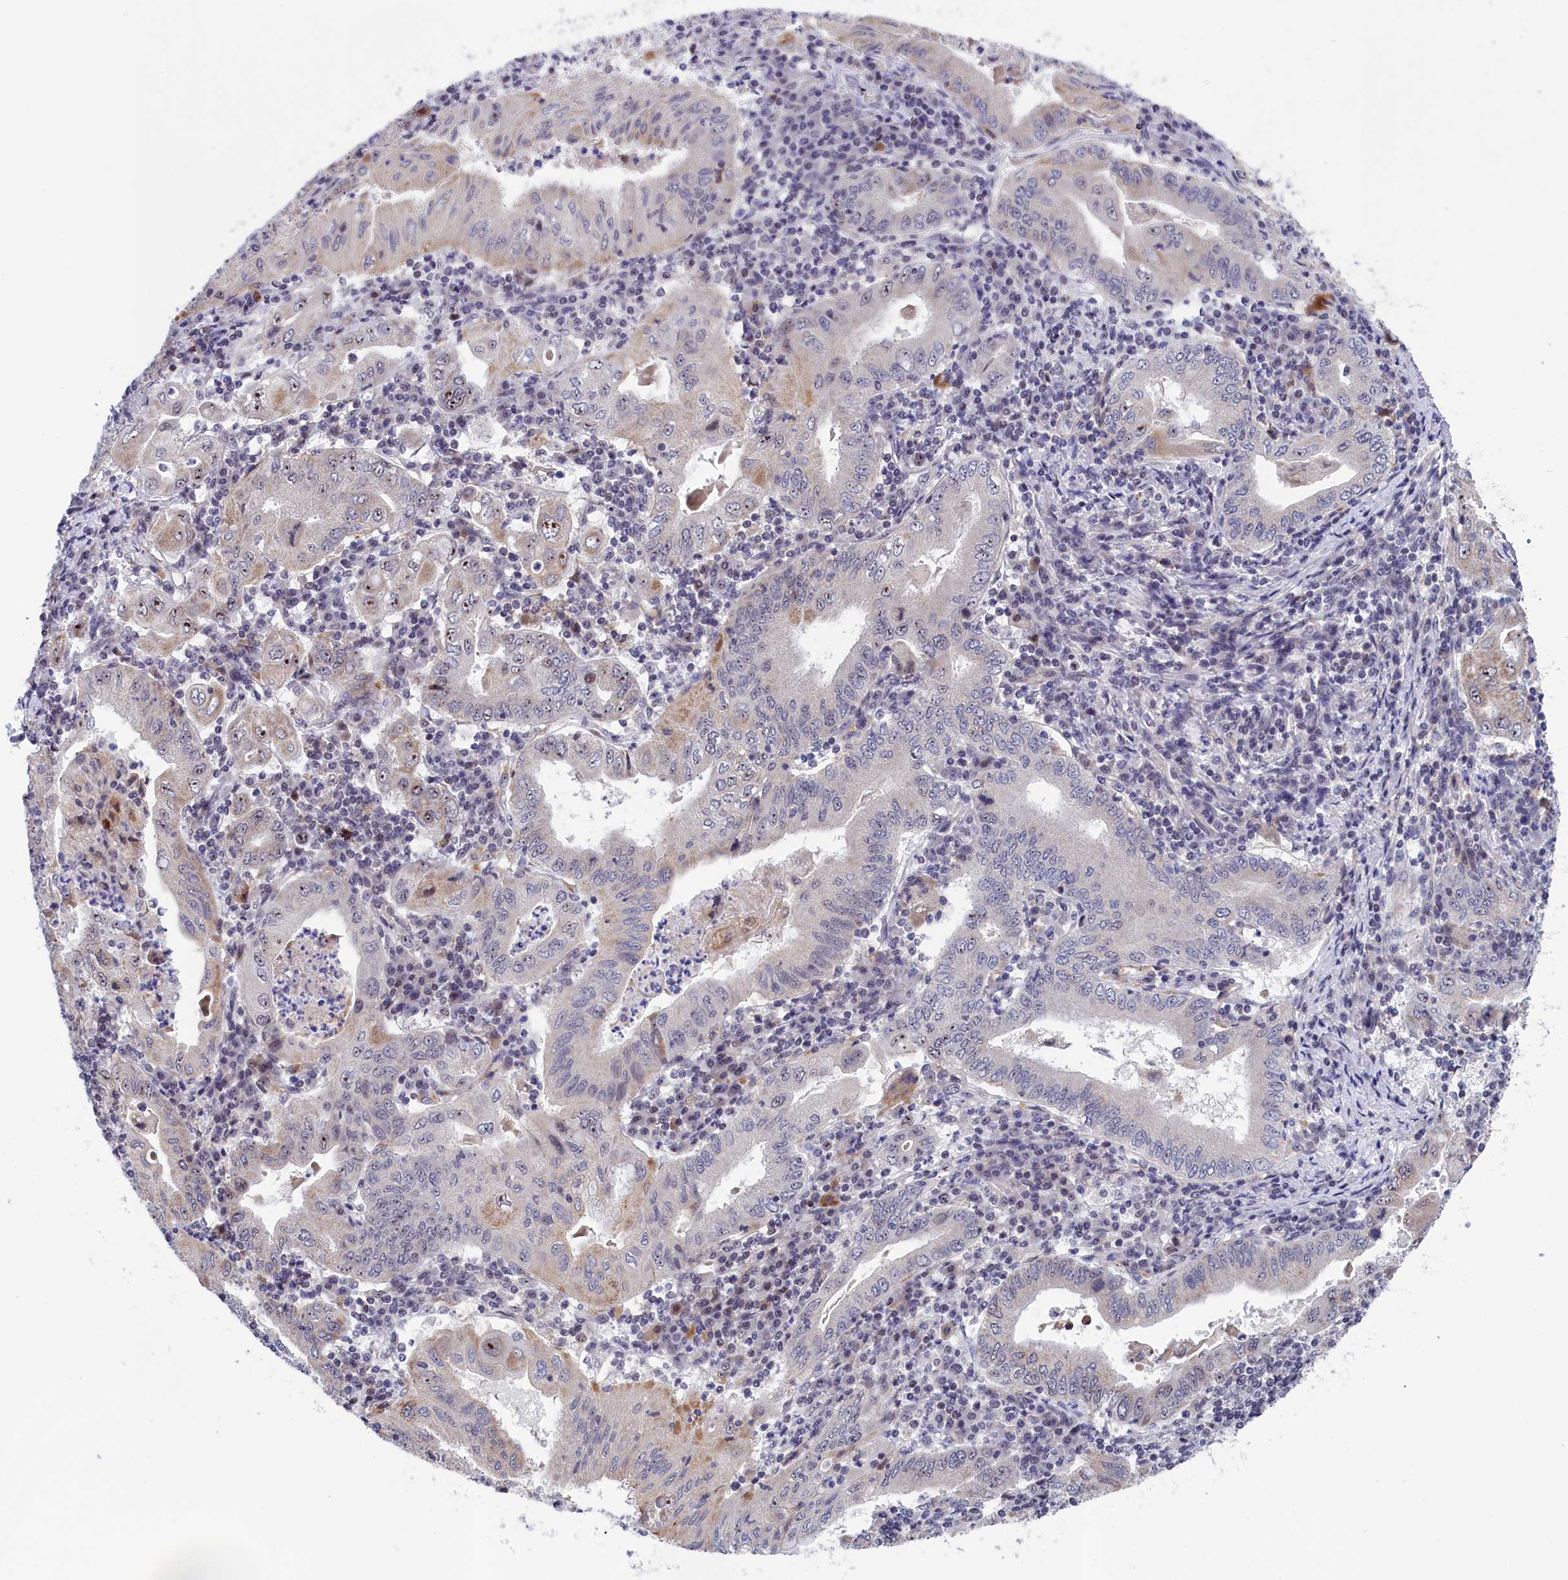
{"staining": {"intensity": "negative", "quantity": "none", "location": "none"}, "tissue": "stomach cancer", "cell_type": "Tumor cells", "image_type": "cancer", "snomed": [{"axis": "morphology", "description": "Normal tissue, NOS"}, {"axis": "morphology", "description": "Adenocarcinoma, NOS"}, {"axis": "topography", "description": "Esophagus"}, {"axis": "topography", "description": "Stomach, upper"}, {"axis": "topography", "description": "Peripheral nerve tissue"}], "caption": "Immunohistochemical staining of stomach adenocarcinoma exhibits no significant staining in tumor cells.", "gene": "PPAN", "patient": {"sex": "male", "age": 62}}